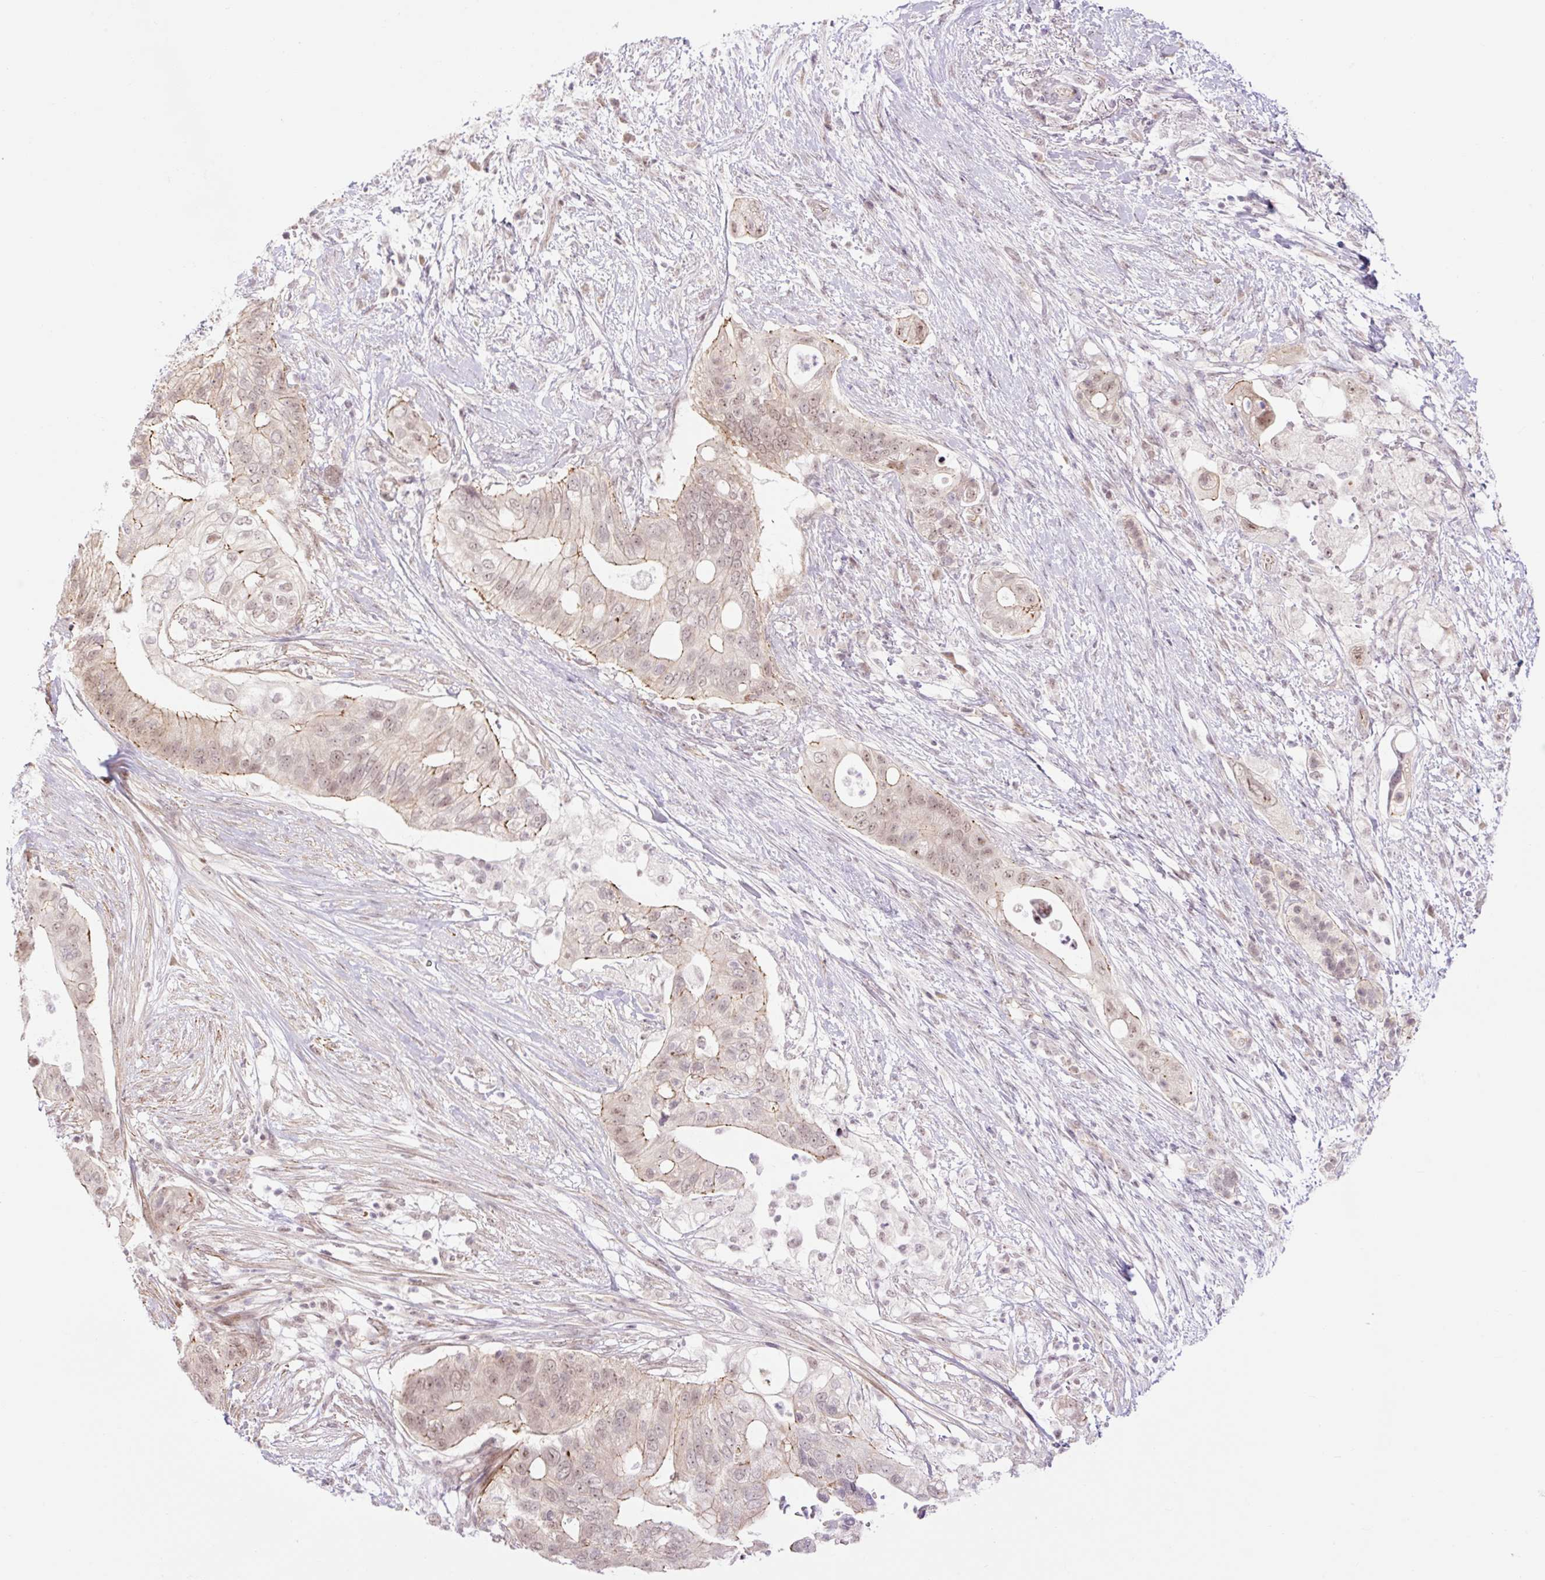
{"staining": {"intensity": "weak", "quantity": "25%-75%", "location": "cytoplasmic/membranous,nuclear"}, "tissue": "pancreatic cancer", "cell_type": "Tumor cells", "image_type": "cancer", "snomed": [{"axis": "morphology", "description": "Adenocarcinoma, NOS"}, {"axis": "topography", "description": "Pancreas"}], "caption": "A histopathology image of human adenocarcinoma (pancreatic) stained for a protein reveals weak cytoplasmic/membranous and nuclear brown staining in tumor cells. (Stains: DAB in brown, nuclei in blue, Microscopy: brightfield microscopy at high magnification).", "gene": "ICE1", "patient": {"sex": "female", "age": 72}}